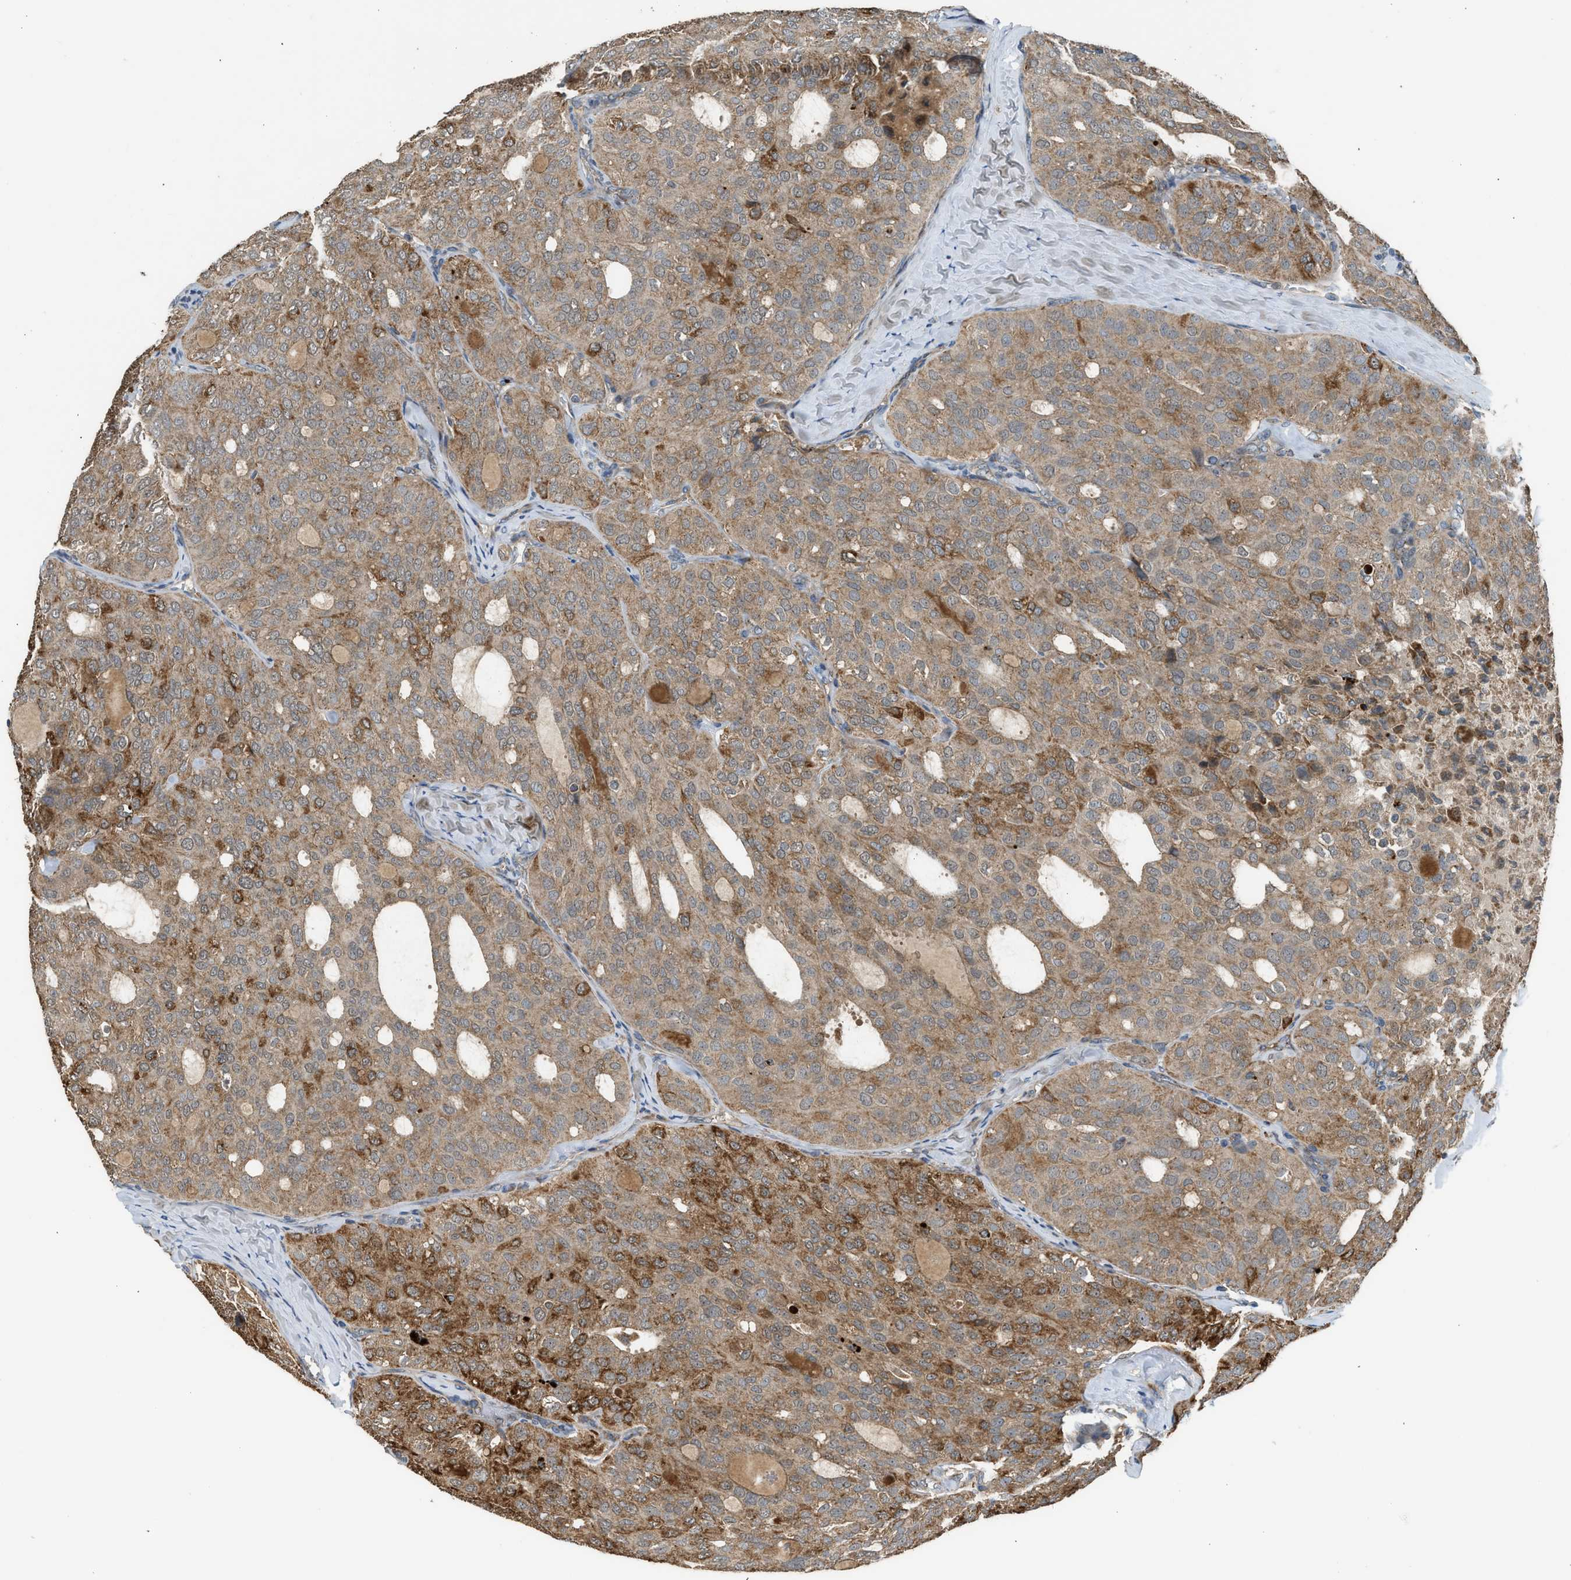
{"staining": {"intensity": "strong", "quantity": ">75%", "location": "cytoplasmic/membranous"}, "tissue": "thyroid cancer", "cell_type": "Tumor cells", "image_type": "cancer", "snomed": [{"axis": "morphology", "description": "Follicular adenoma carcinoma, NOS"}, {"axis": "topography", "description": "Thyroid gland"}], "caption": "The histopathology image exhibits a brown stain indicating the presence of a protein in the cytoplasmic/membranous of tumor cells in follicular adenoma carcinoma (thyroid).", "gene": "STARD3", "patient": {"sex": "male", "age": 75}}